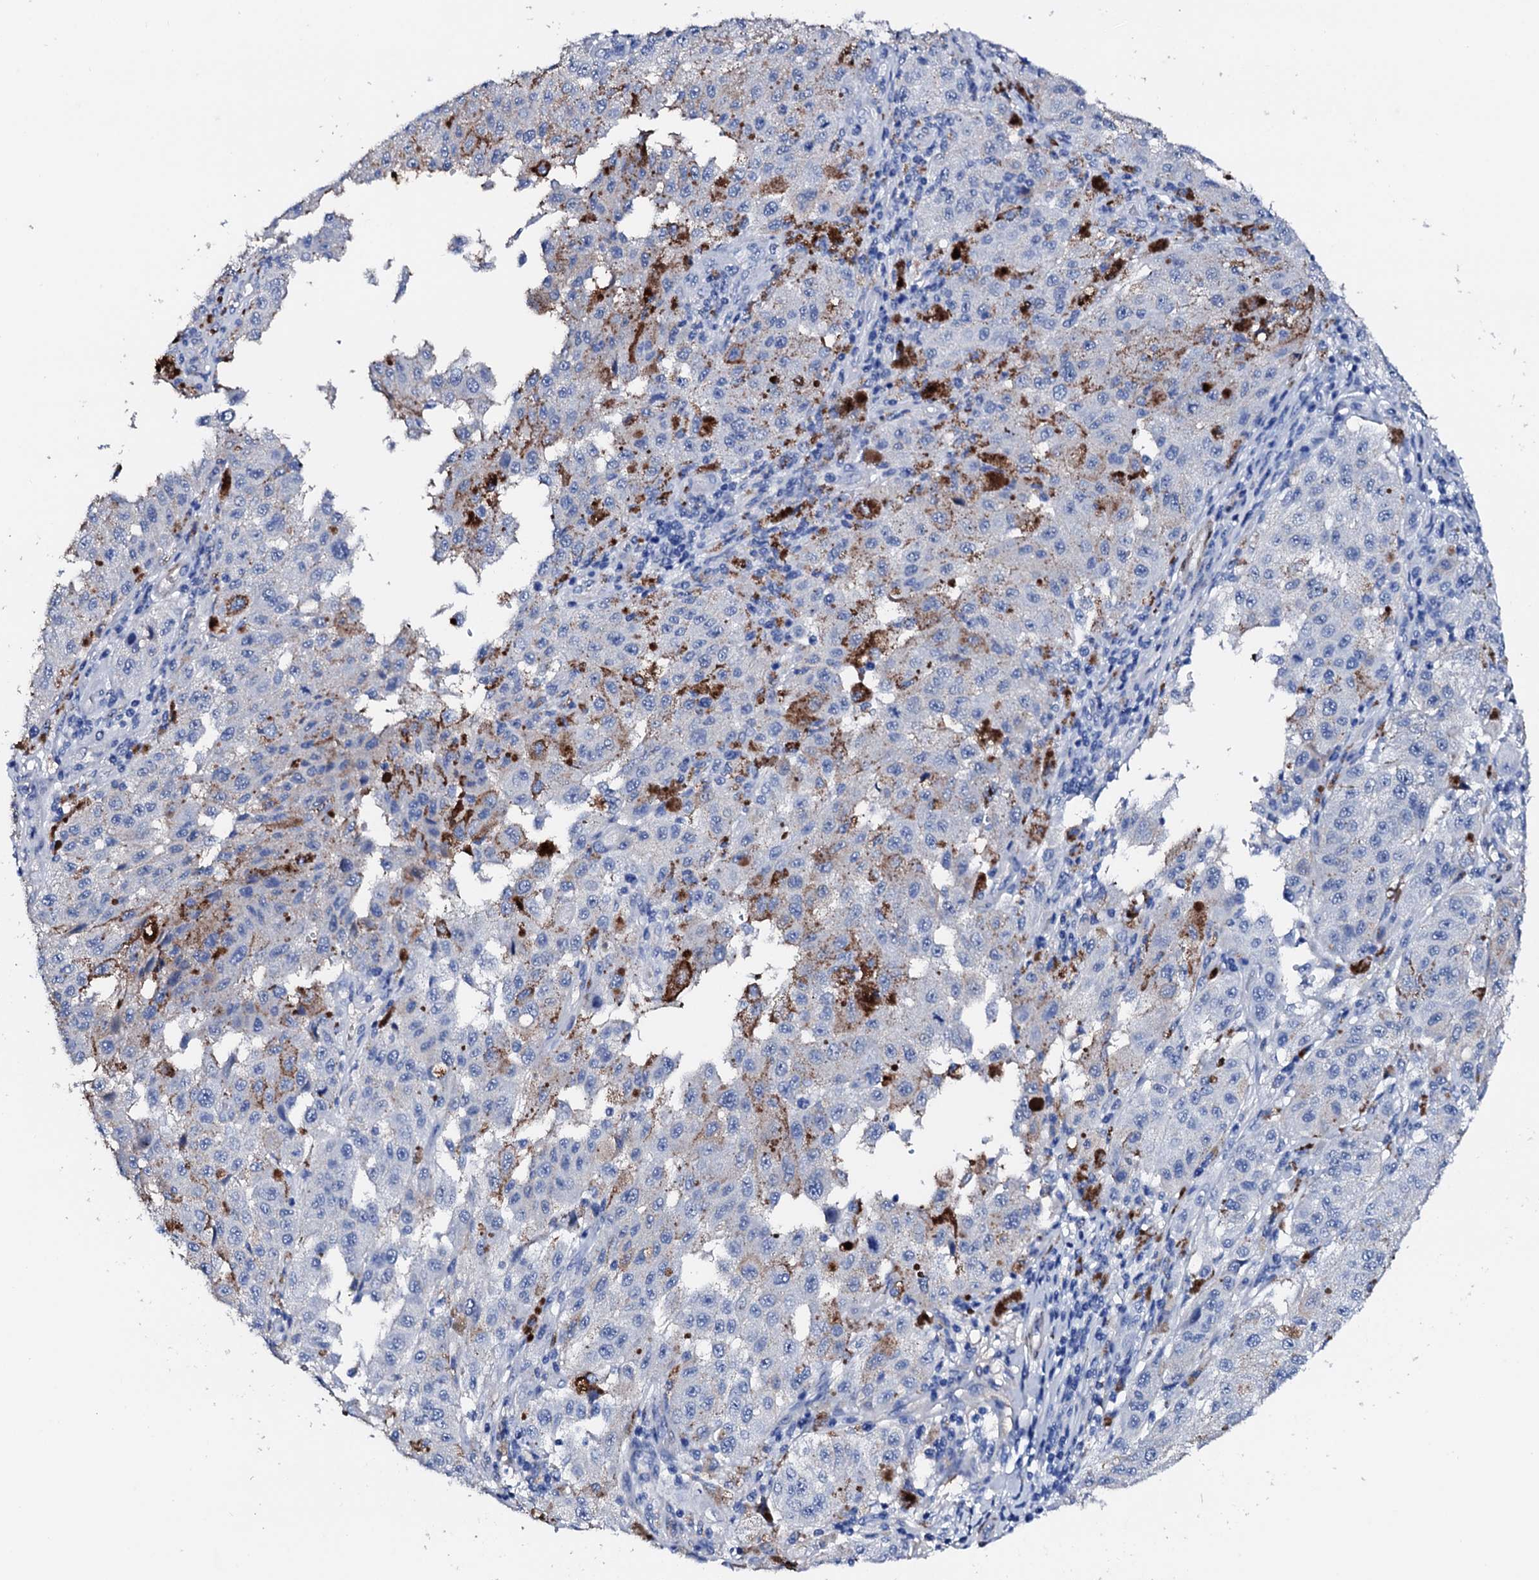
{"staining": {"intensity": "negative", "quantity": "none", "location": "none"}, "tissue": "melanoma", "cell_type": "Tumor cells", "image_type": "cancer", "snomed": [{"axis": "morphology", "description": "Malignant melanoma, NOS"}, {"axis": "topography", "description": "Skin"}], "caption": "Tumor cells are negative for brown protein staining in melanoma.", "gene": "NRIP2", "patient": {"sex": "female", "age": 64}}